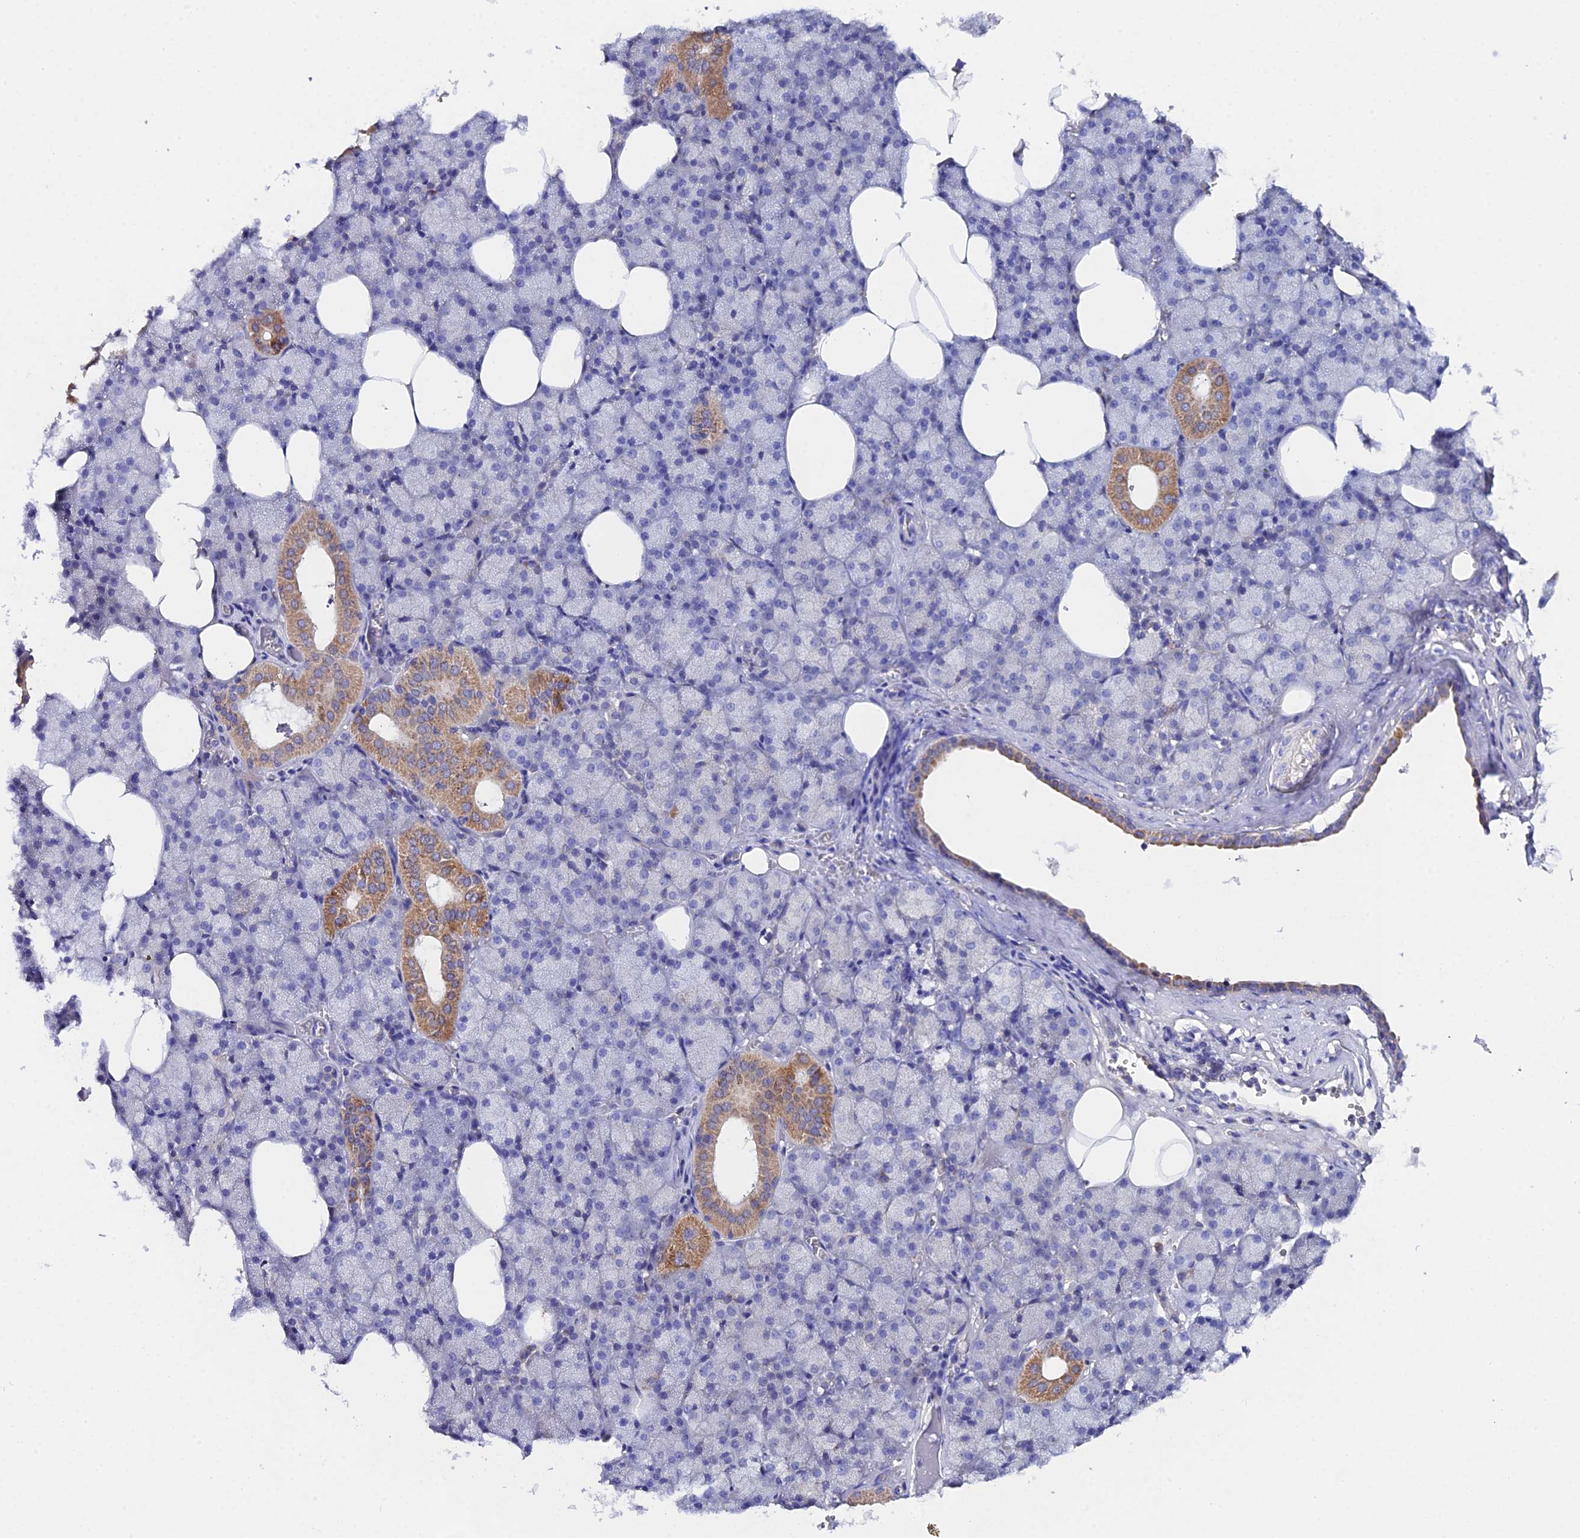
{"staining": {"intensity": "moderate", "quantity": "<25%", "location": "cytoplasmic/membranous"}, "tissue": "salivary gland", "cell_type": "Glandular cells", "image_type": "normal", "snomed": [{"axis": "morphology", "description": "Normal tissue, NOS"}, {"axis": "topography", "description": "Salivary gland"}], "caption": "About <25% of glandular cells in benign human salivary gland display moderate cytoplasmic/membranous protein expression as visualized by brown immunohistochemical staining.", "gene": "PPP2R2A", "patient": {"sex": "male", "age": 62}}